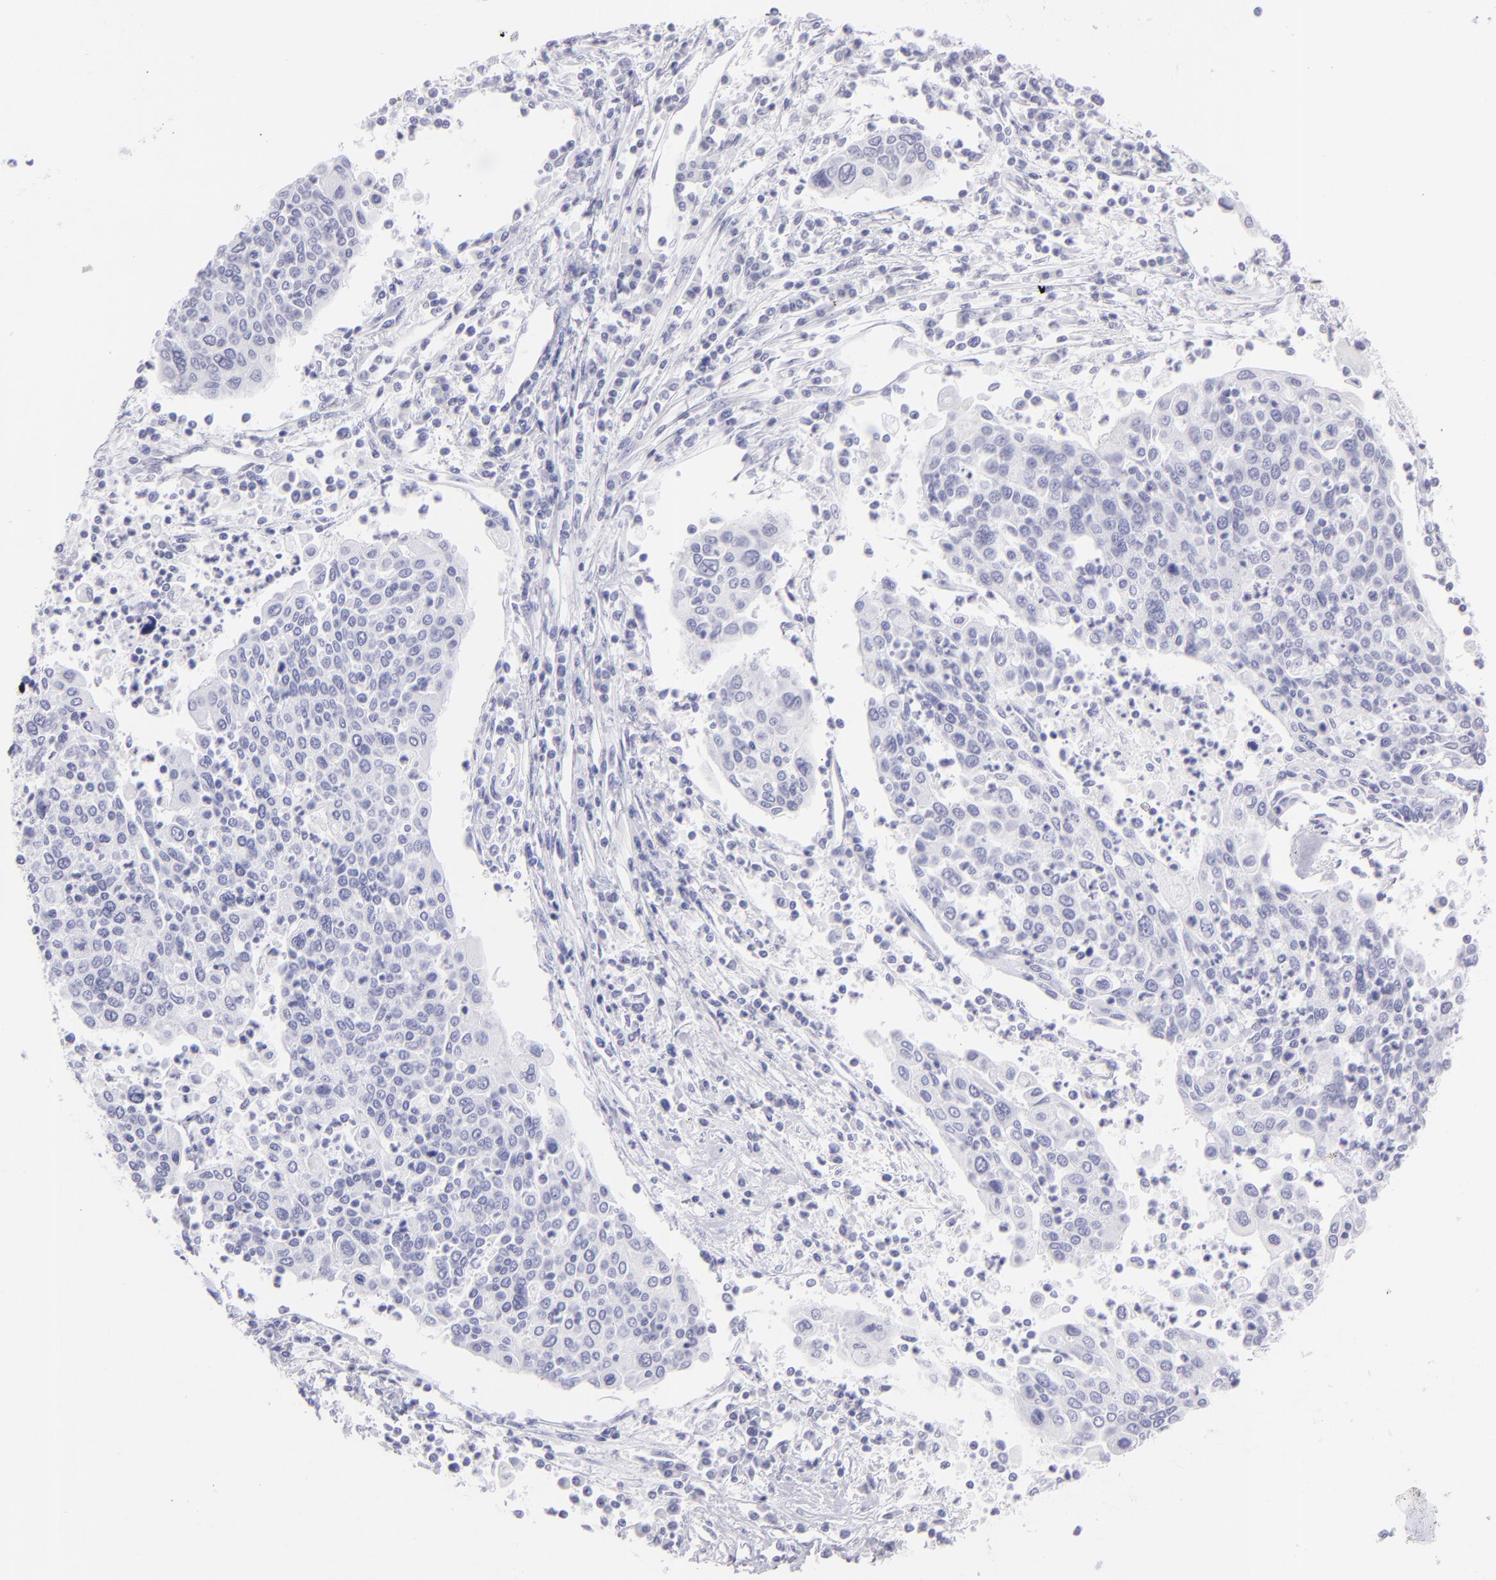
{"staining": {"intensity": "negative", "quantity": "none", "location": "none"}, "tissue": "cervical cancer", "cell_type": "Tumor cells", "image_type": "cancer", "snomed": [{"axis": "morphology", "description": "Squamous cell carcinoma, NOS"}, {"axis": "topography", "description": "Cervix"}], "caption": "This is a histopathology image of immunohistochemistry staining of cervical squamous cell carcinoma, which shows no positivity in tumor cells. (Brightfield microscopy of DAB (3,3'-diaminobenzidine) immunohistochemistry (IHC) at high magnification).", "gene": "SLC1A3", "patient": {"sex": "female", "age": 40}}